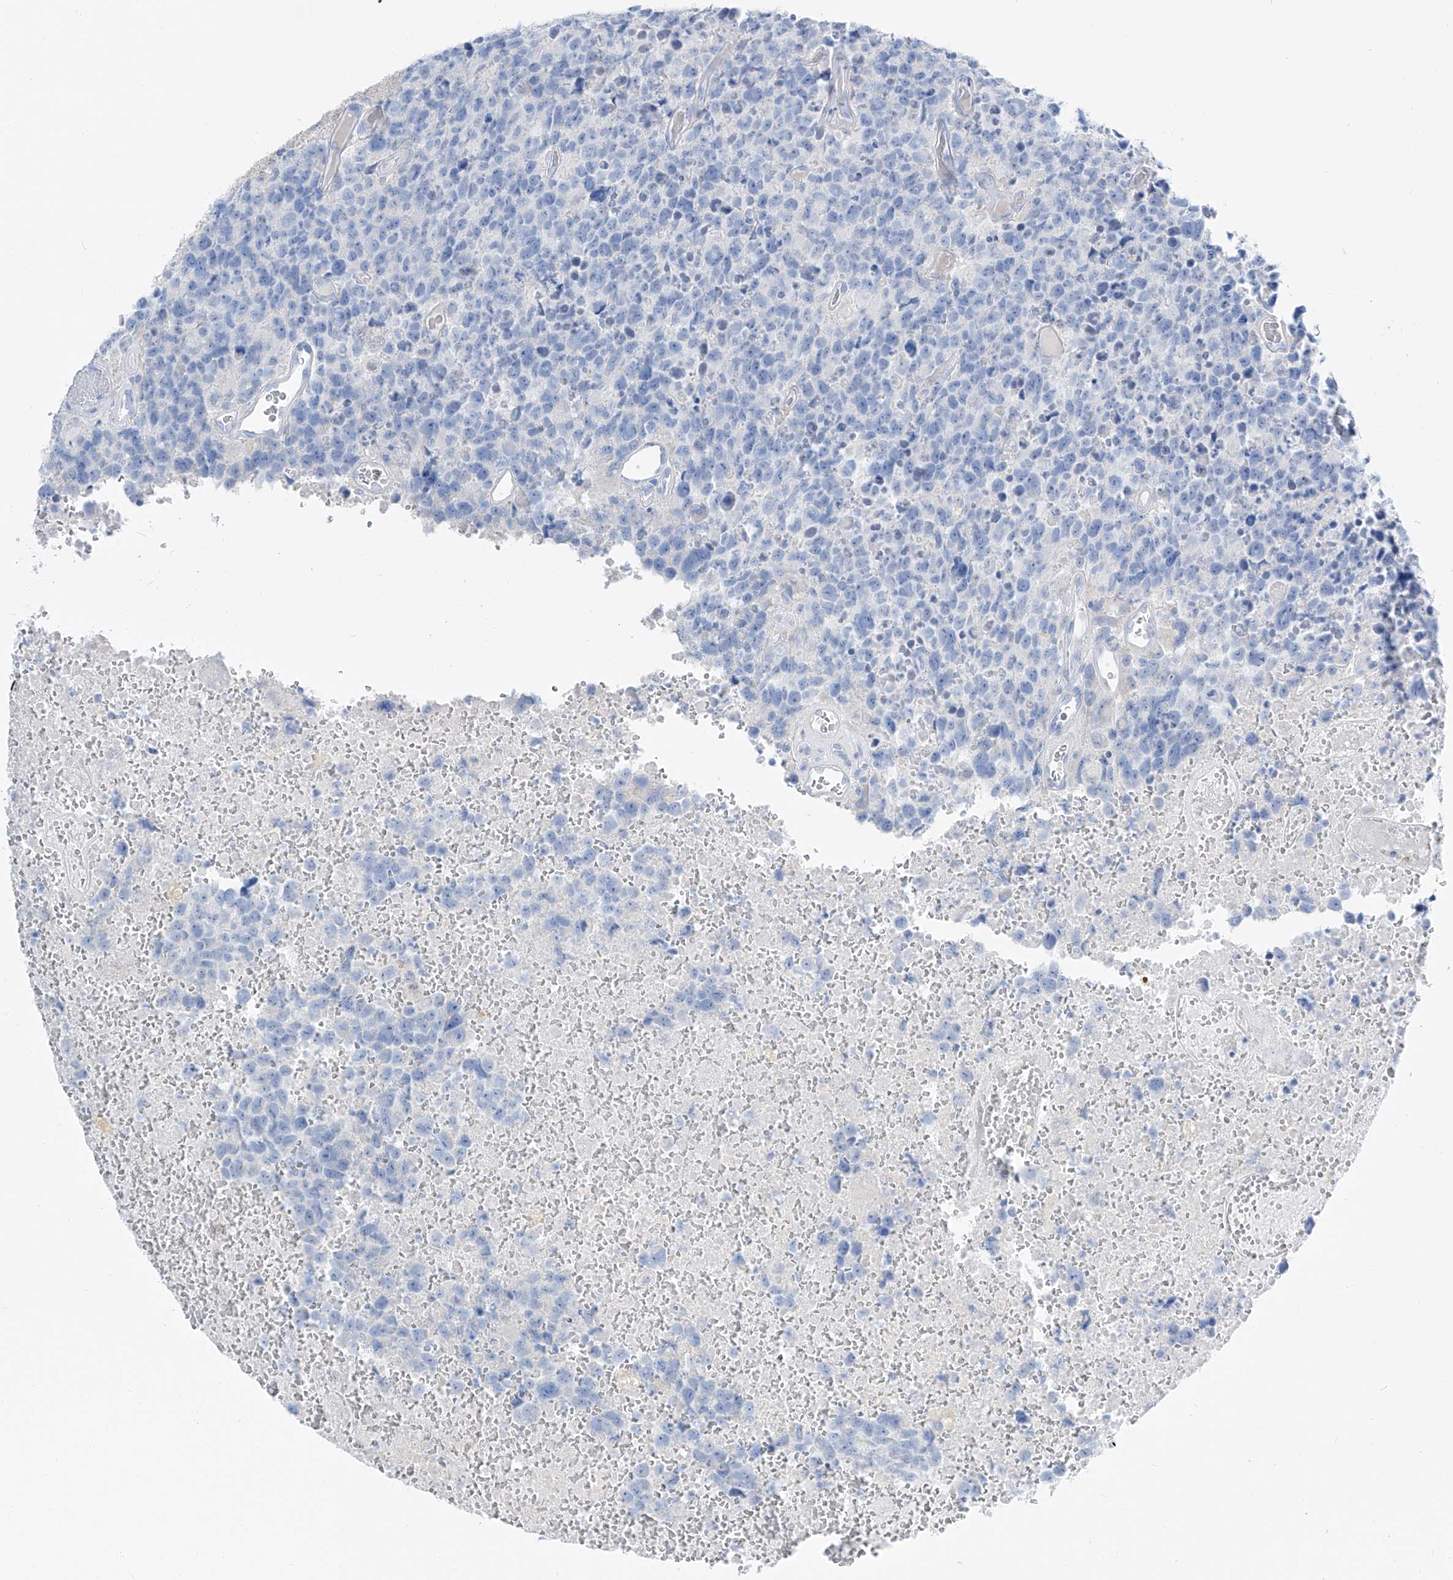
{"staining": {"intensity": "negative", "quantity": "none", "location": "none"}, "tissue": "glioma", "cell_type": "Tumor cells", "image_type": "cancer", "snomed": [{"axis": "morphology", "description": "Glioma, malignant, High grade"}, {"axis": "topography", "description": "Brain"}], "caption": "This is an IHC image of high-grade glioma (malignant). There is no expression in tumor cells.", "gene": "FRS3", "patient": {"sex": "male", "age": 69}}